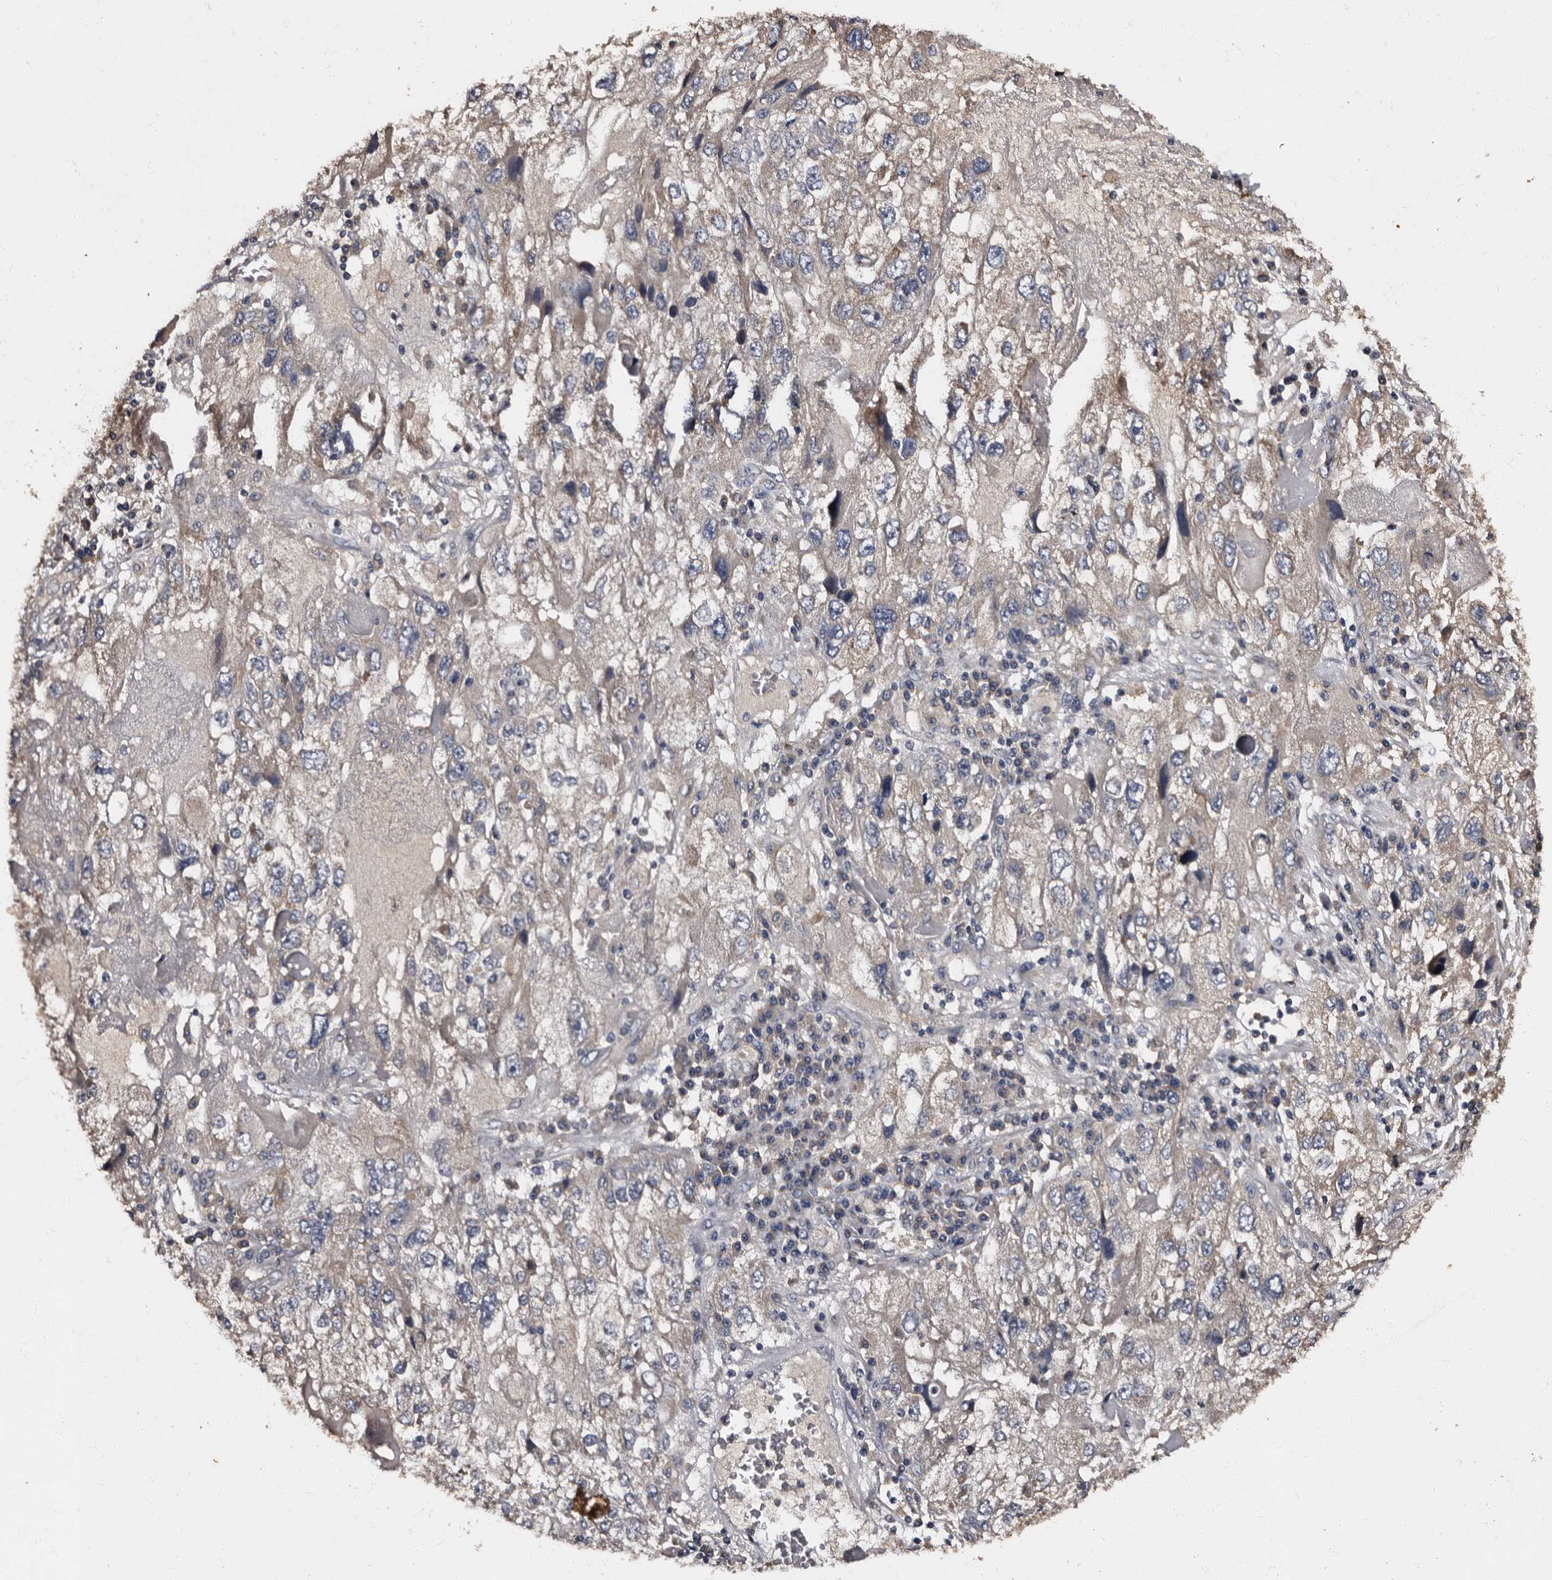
{"staining": {"intensity": "weak", "quantity": "<25%", "location": "cytoplasmic/membranous"}, "tissue": "endometrial cancer", "cell_type": "Tumor cells", "image_type": "cancer", "snomed": [{"axis": "morphology", "description": "Adenocarcinoma, NOS"}, {"axis": "topography", "description": "Endometrium"}], "caption": "This photomicrograph is of adenocarcinoma (endometrial) stained with immunohistochemistry to label a protein in brown with the nuclei are counter-stained blue. There is no expression in tumor cells.", "gene": "ADCK5", "patient": {"sex": "female", "age": 49}}